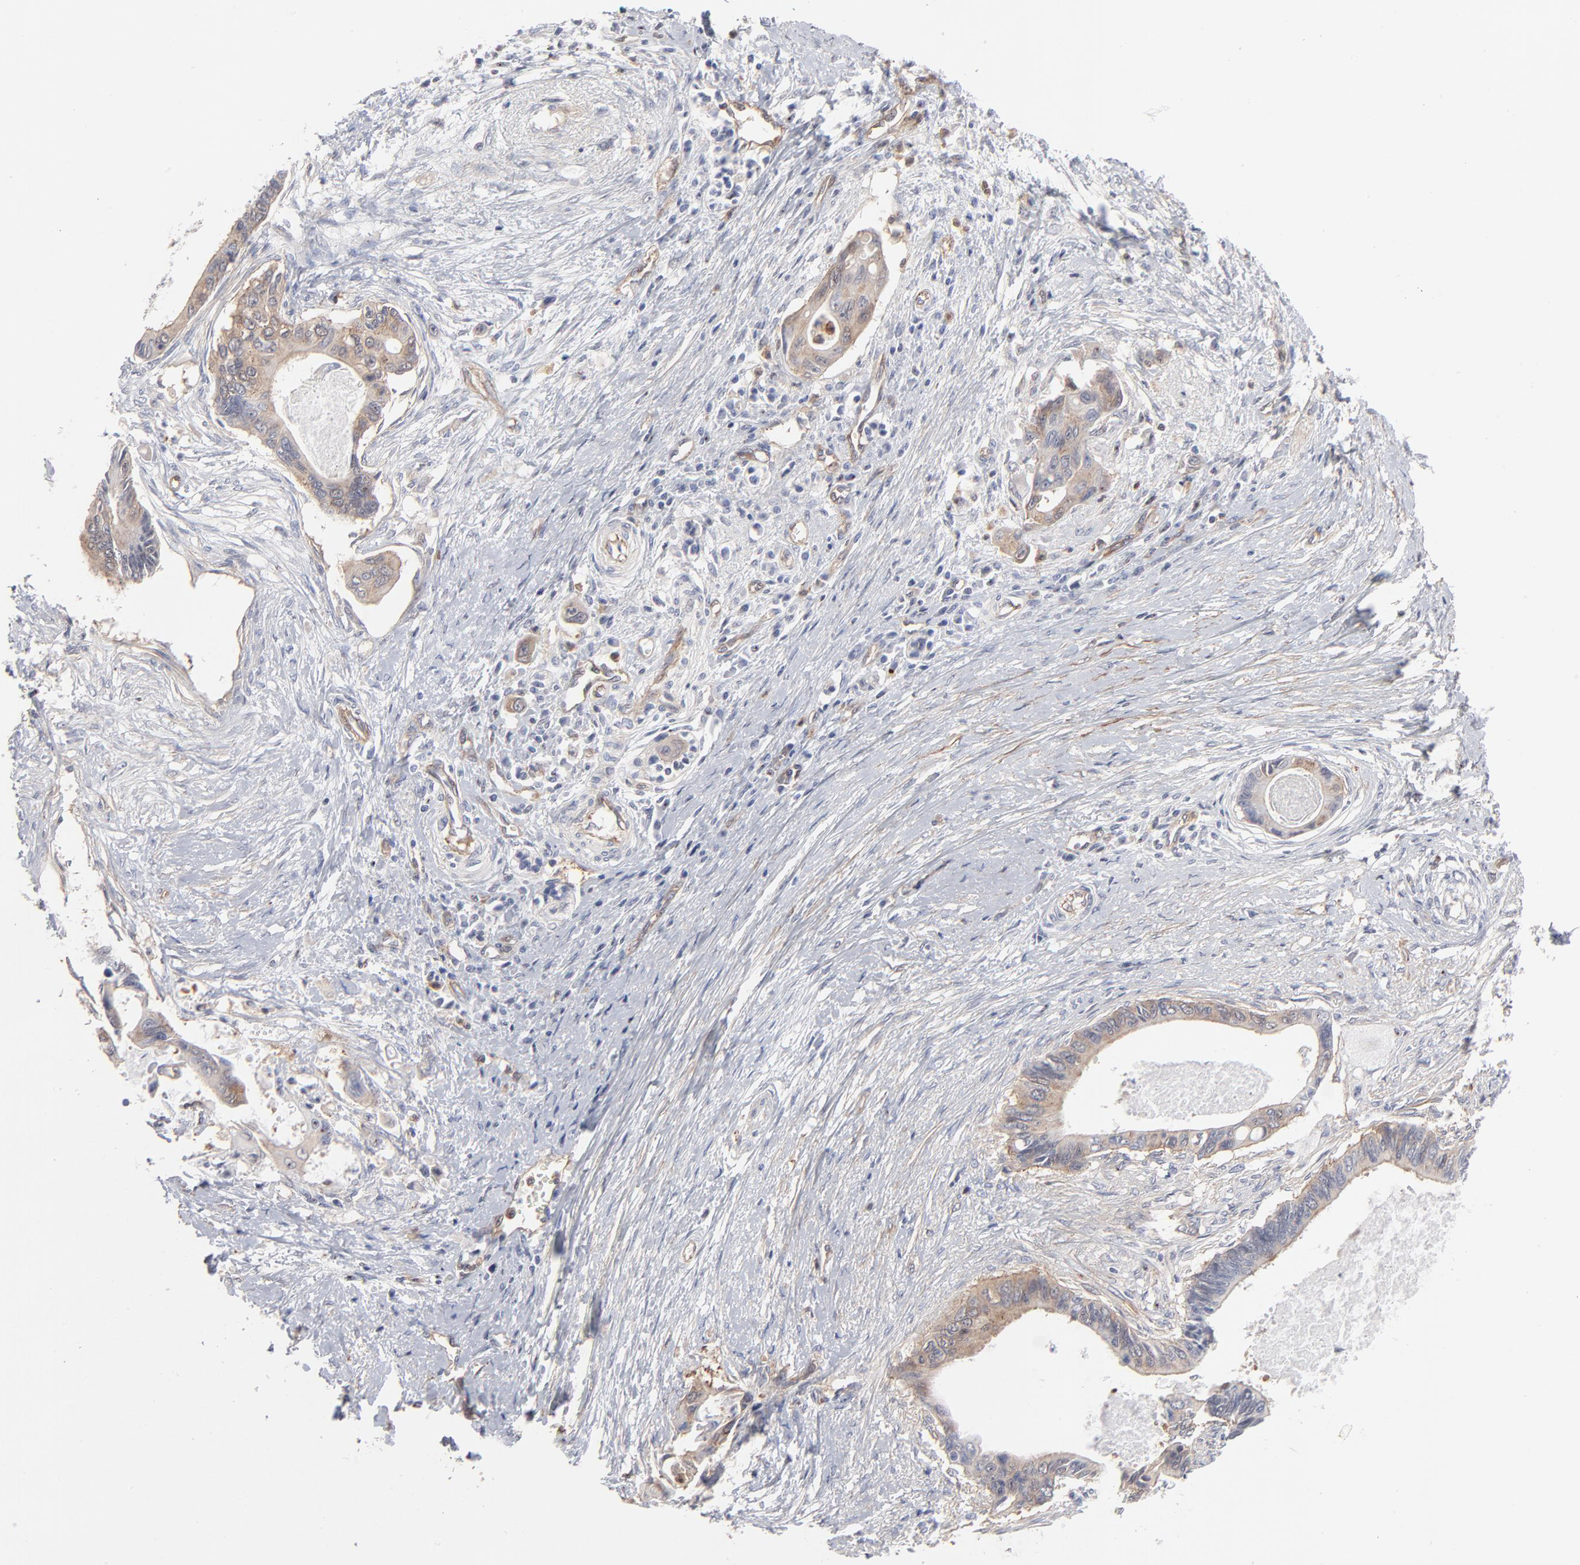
{"staining": {"intensity": "weak", "quantity": ">75%", "location": "cytoplasmic/membranous"}, "tissue": "pancreatic cancer", "cell_type": "Tumor cells", "image_type": "cancer", "snomed": [{"axis": "morphology", "description": "Adenocarcinoma, NOS"}, {"axis": "topography", "description": "Pancreas"}], "caption": "A micrograph of adenocarcinoma (pancreatic) stained for a protein demonstrates weak cytoplasmic/membranous brown staining in tumor cells. (IHC, brightfield microscopy, high magnification).", "gene": "PXN", "patient": {"sex": "female", "age": 70}}